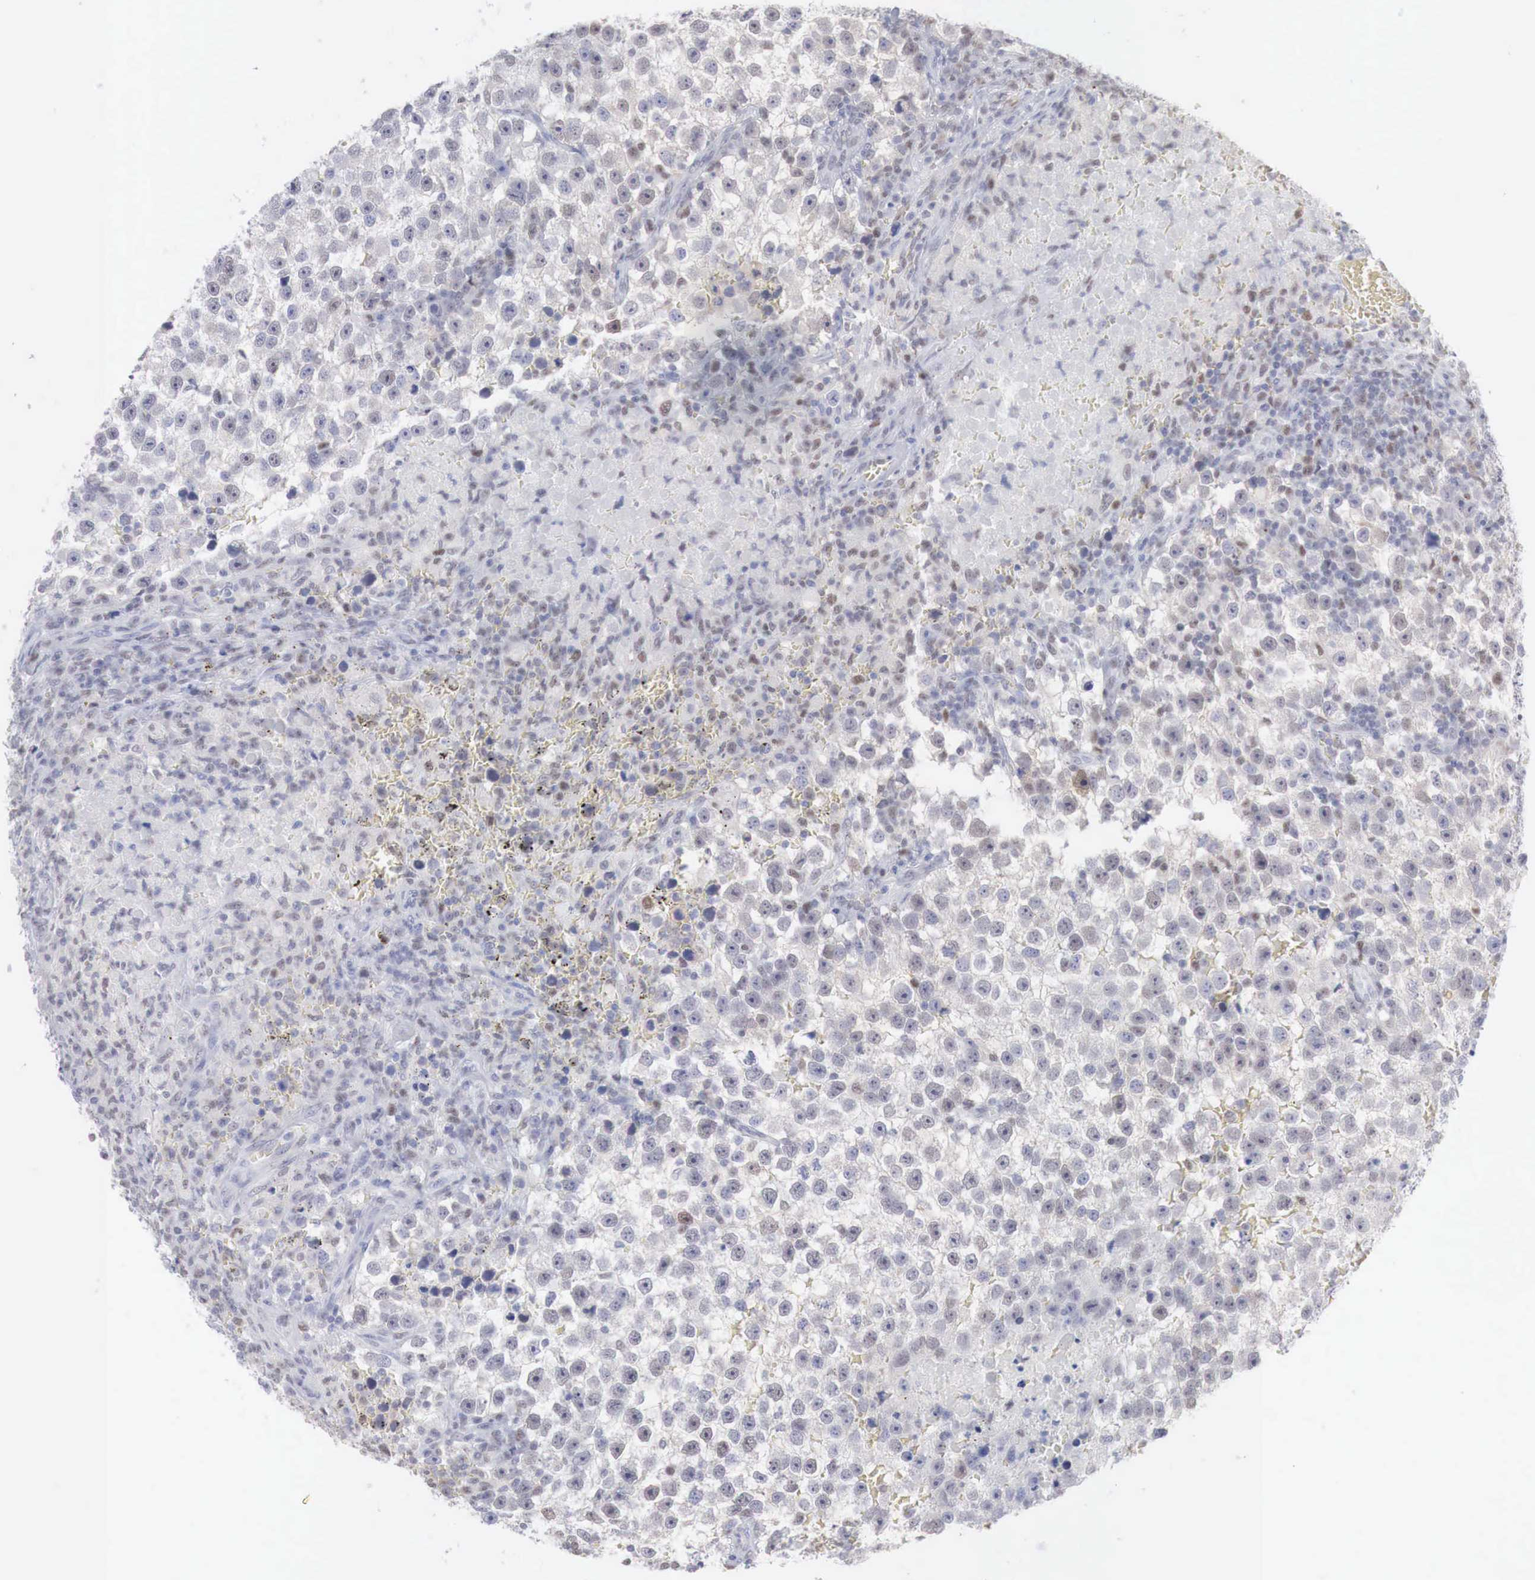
{"staining": {"intensity": "weak", "quantity": "<25%", "location": "nuclear"}, "tissue": "testis cancer", "cell_type": "Tumor cells", "image_type": "cancer", "snomed": [{"axis": "morphology", "description": "Seminoma, NOS"}, {"axis": "topography", "description": "Testis"}], "caption": "Immunohistochemistry micrograph of human testis cancer (seminoma) stained for a protein (brown), which demonstrates no expression in tumor cells.", "gene": "FOXP2", "patient": {"sex": "male", "age": 33}}